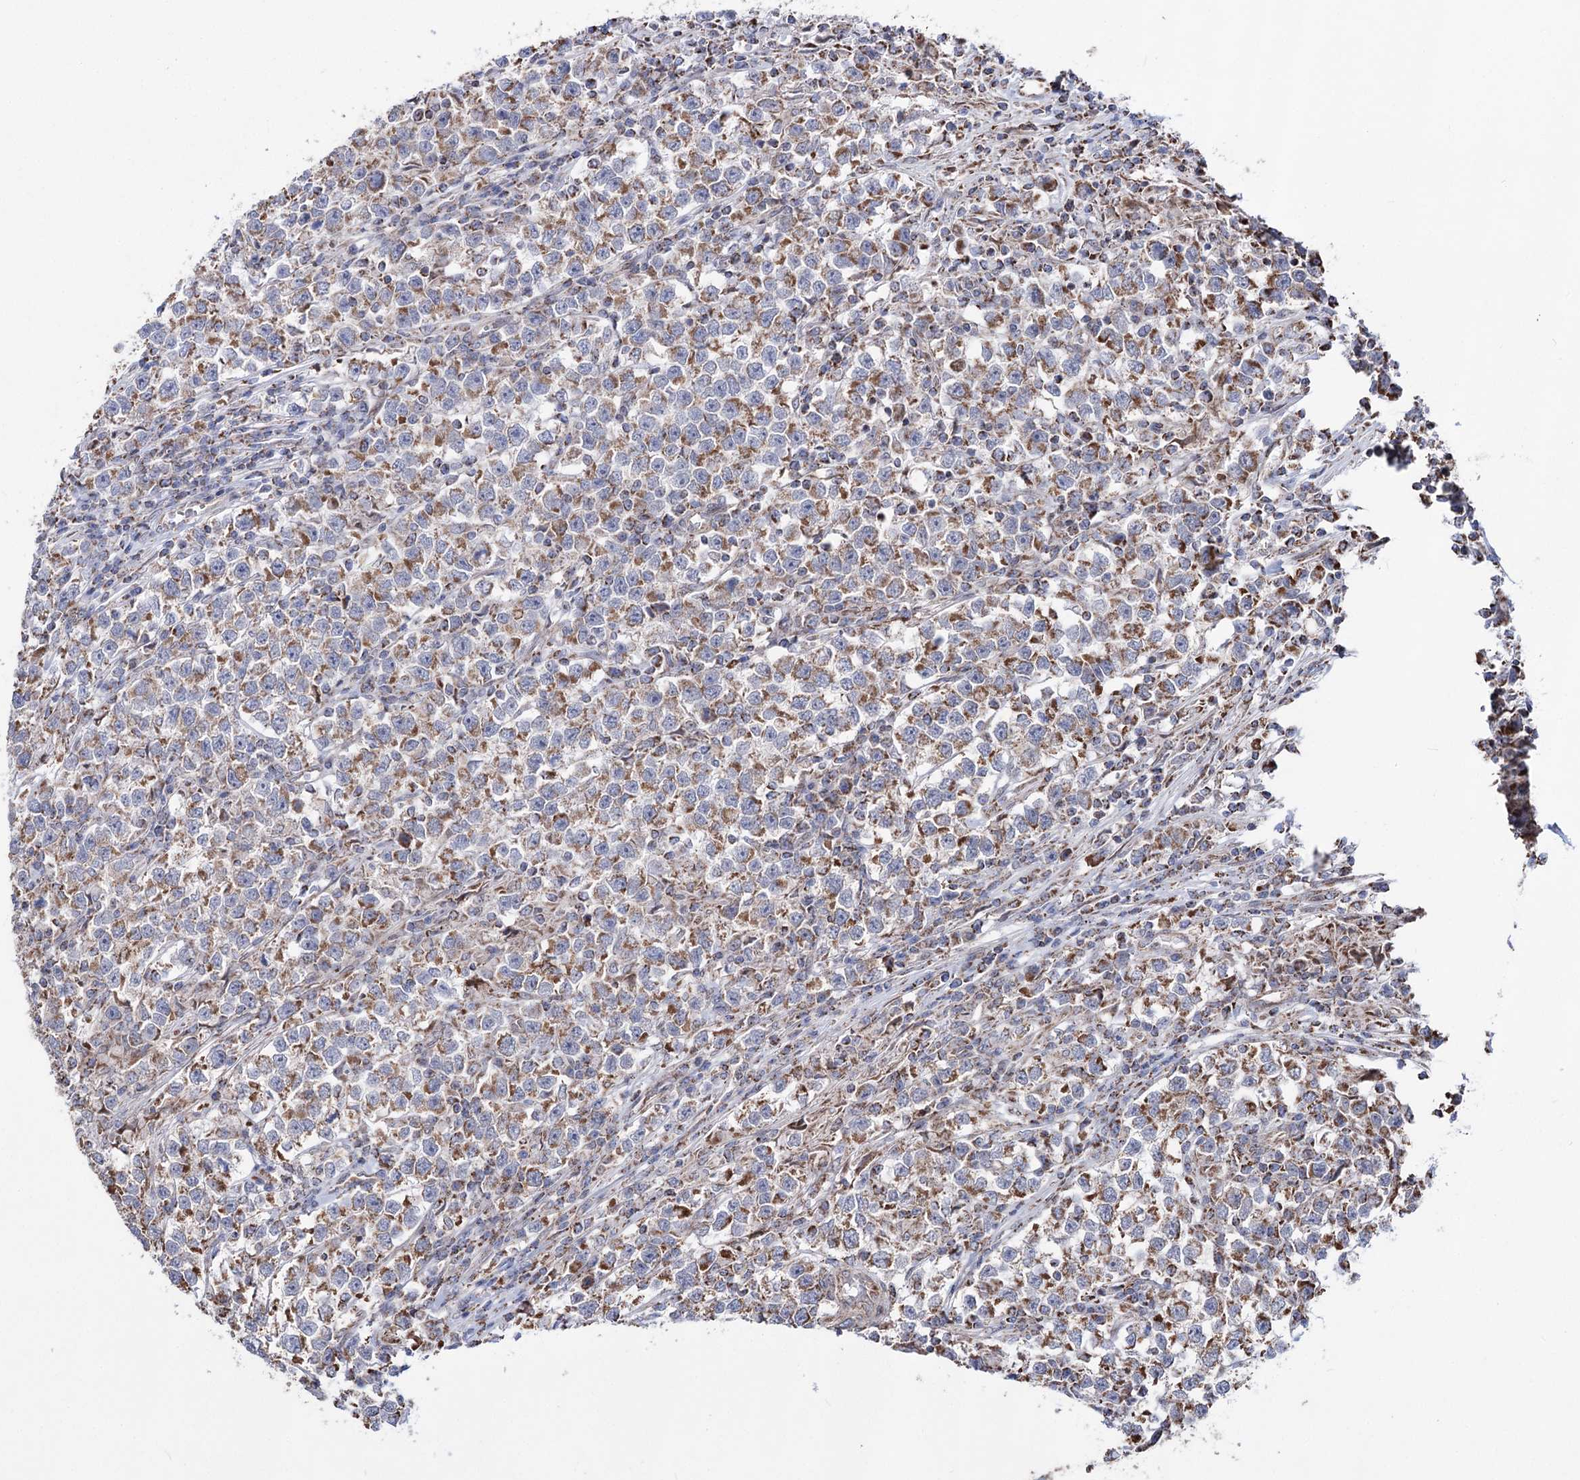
{"staining": {"intensity": "moderate", "quantity": ">75%", "location": "cytoplasmic/membranous"}, "tissue": "testis cancer", "cell_type": "Tumor cells", "image_type": "cancer", "snomed": [{"axis": "morphology", "description": "Normal tissue, NOS"}, {"axis": "morphology", "description": "Seminoma, NOS"}, {"axis": "topography", "description": "Testis"}], "caption": "Protein expression by immunohistochemistry reveals moderate cytoplasmic/membranous positivity in approximately >75% of tumor cells in testis cancer (seminoma).", "gene": "CREB3L4", "patient": {"sex": "male", "age": 43}}